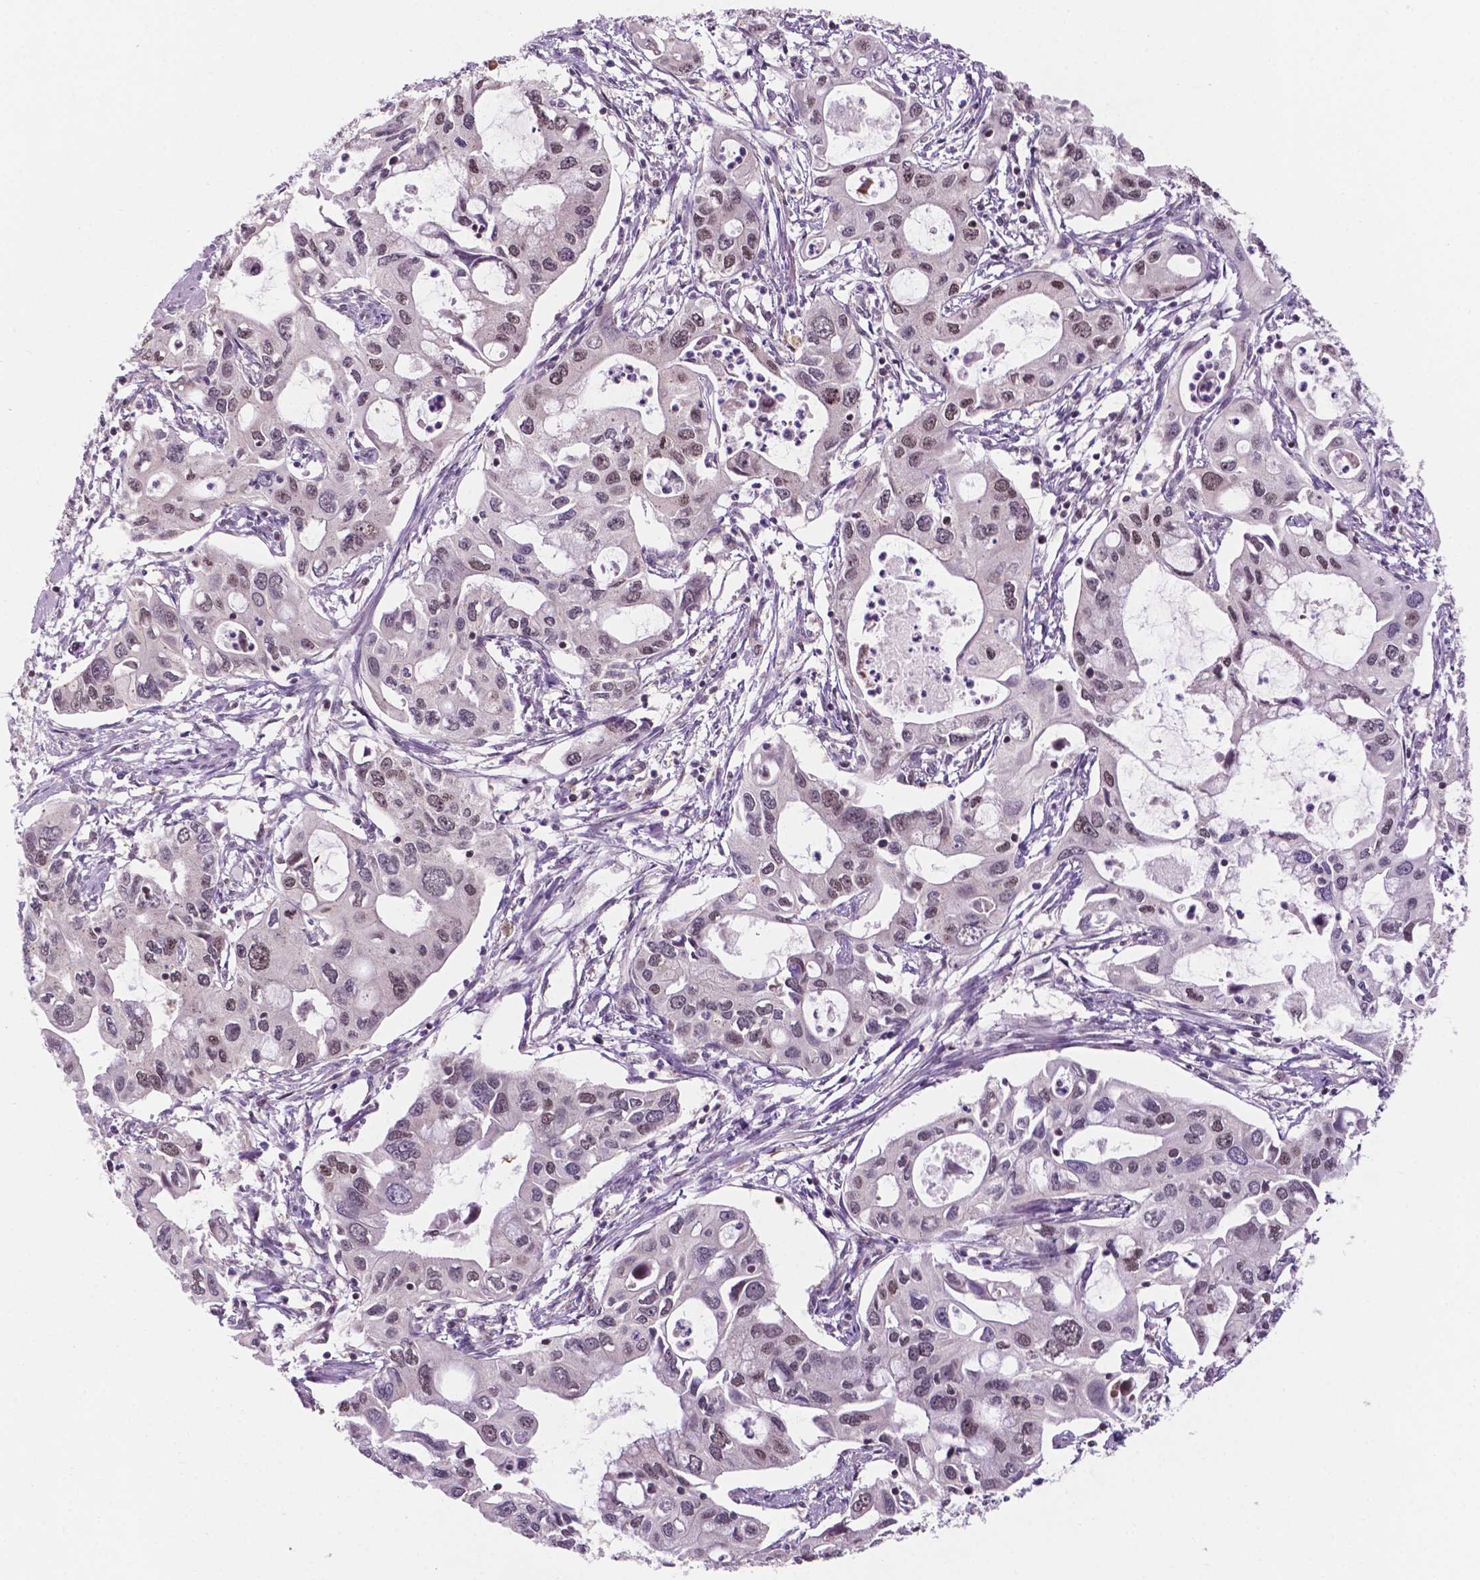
{"staining": {"intensity": "weak", "quantity": "<25%", "location": "nuclear"}, "tissue": "pancreatic cancer", "cell_type": "Tumor cells", "image_type": "cancer", "snomed": [{"axis": "morphology", "description": "Adenocarcinoma, NOS"}, {"axis": "topography", "description": "Pancreas"}], "caption": "Micrograph shows no significant protein staining in tumor cells of pancreatic cancer (adenocarcinoma).", "gene": "PER2", "patient": {"sex": "male", "age": 60}}